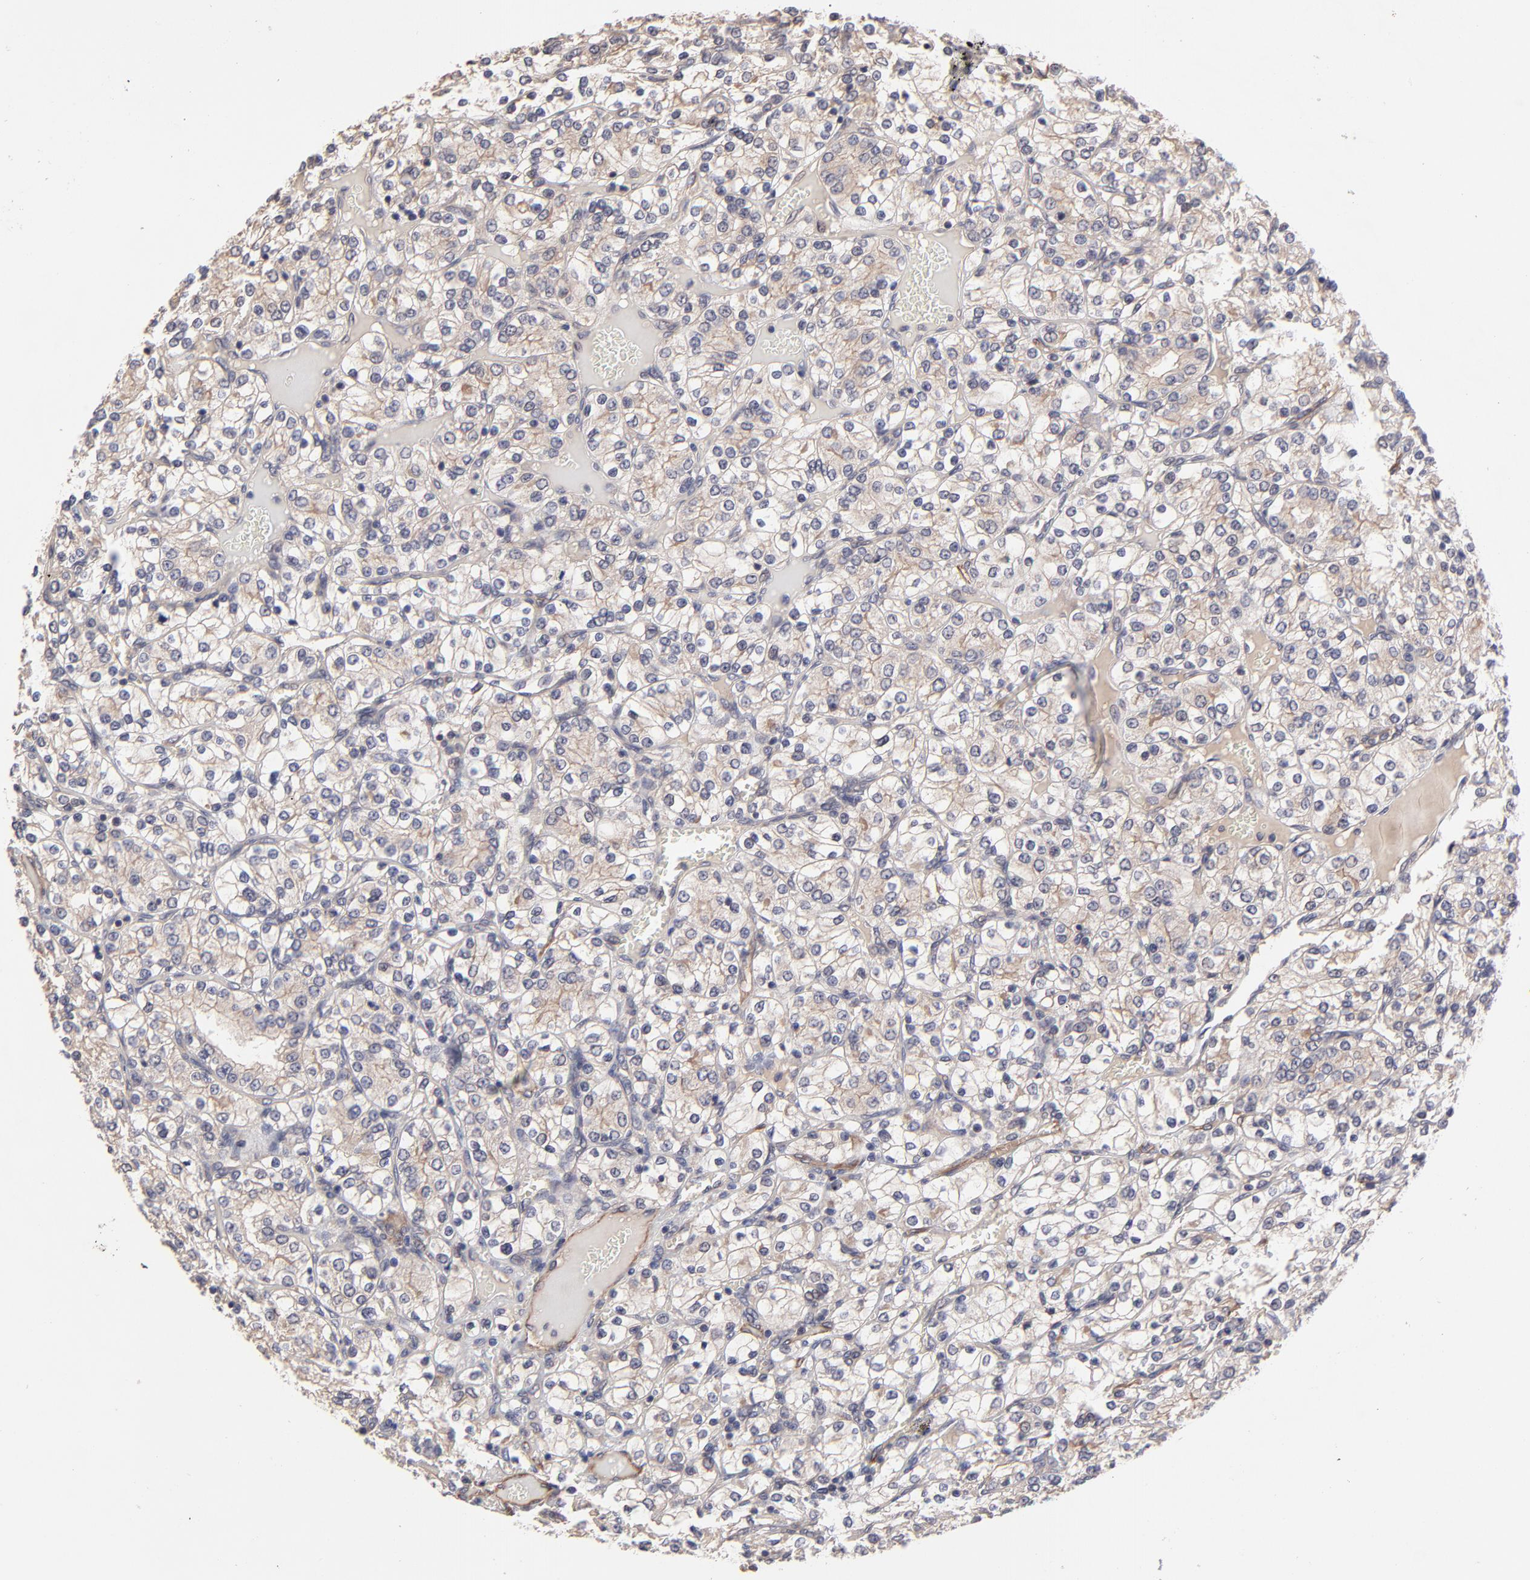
{"staining": {"intensity": "weak", "quantity": "<25%", "location": "cytoplasmic/membranous"}, "tissue": "renal cancer", "cell_type": "Tumor cells", "image_type": "cancer", "snomed": [{"axis": "morphology", "description": "Adenocarcinoma, NOS"}, {"axis": "topography", "description": "Kidney"}], "caption": "This is an immunohistochemistry histopathology image of human renal adenocarcinoma. There is no positivity in tumor cells.", "gene": "ZNF780B", "patient": {"sex": "female", "age": 62}}